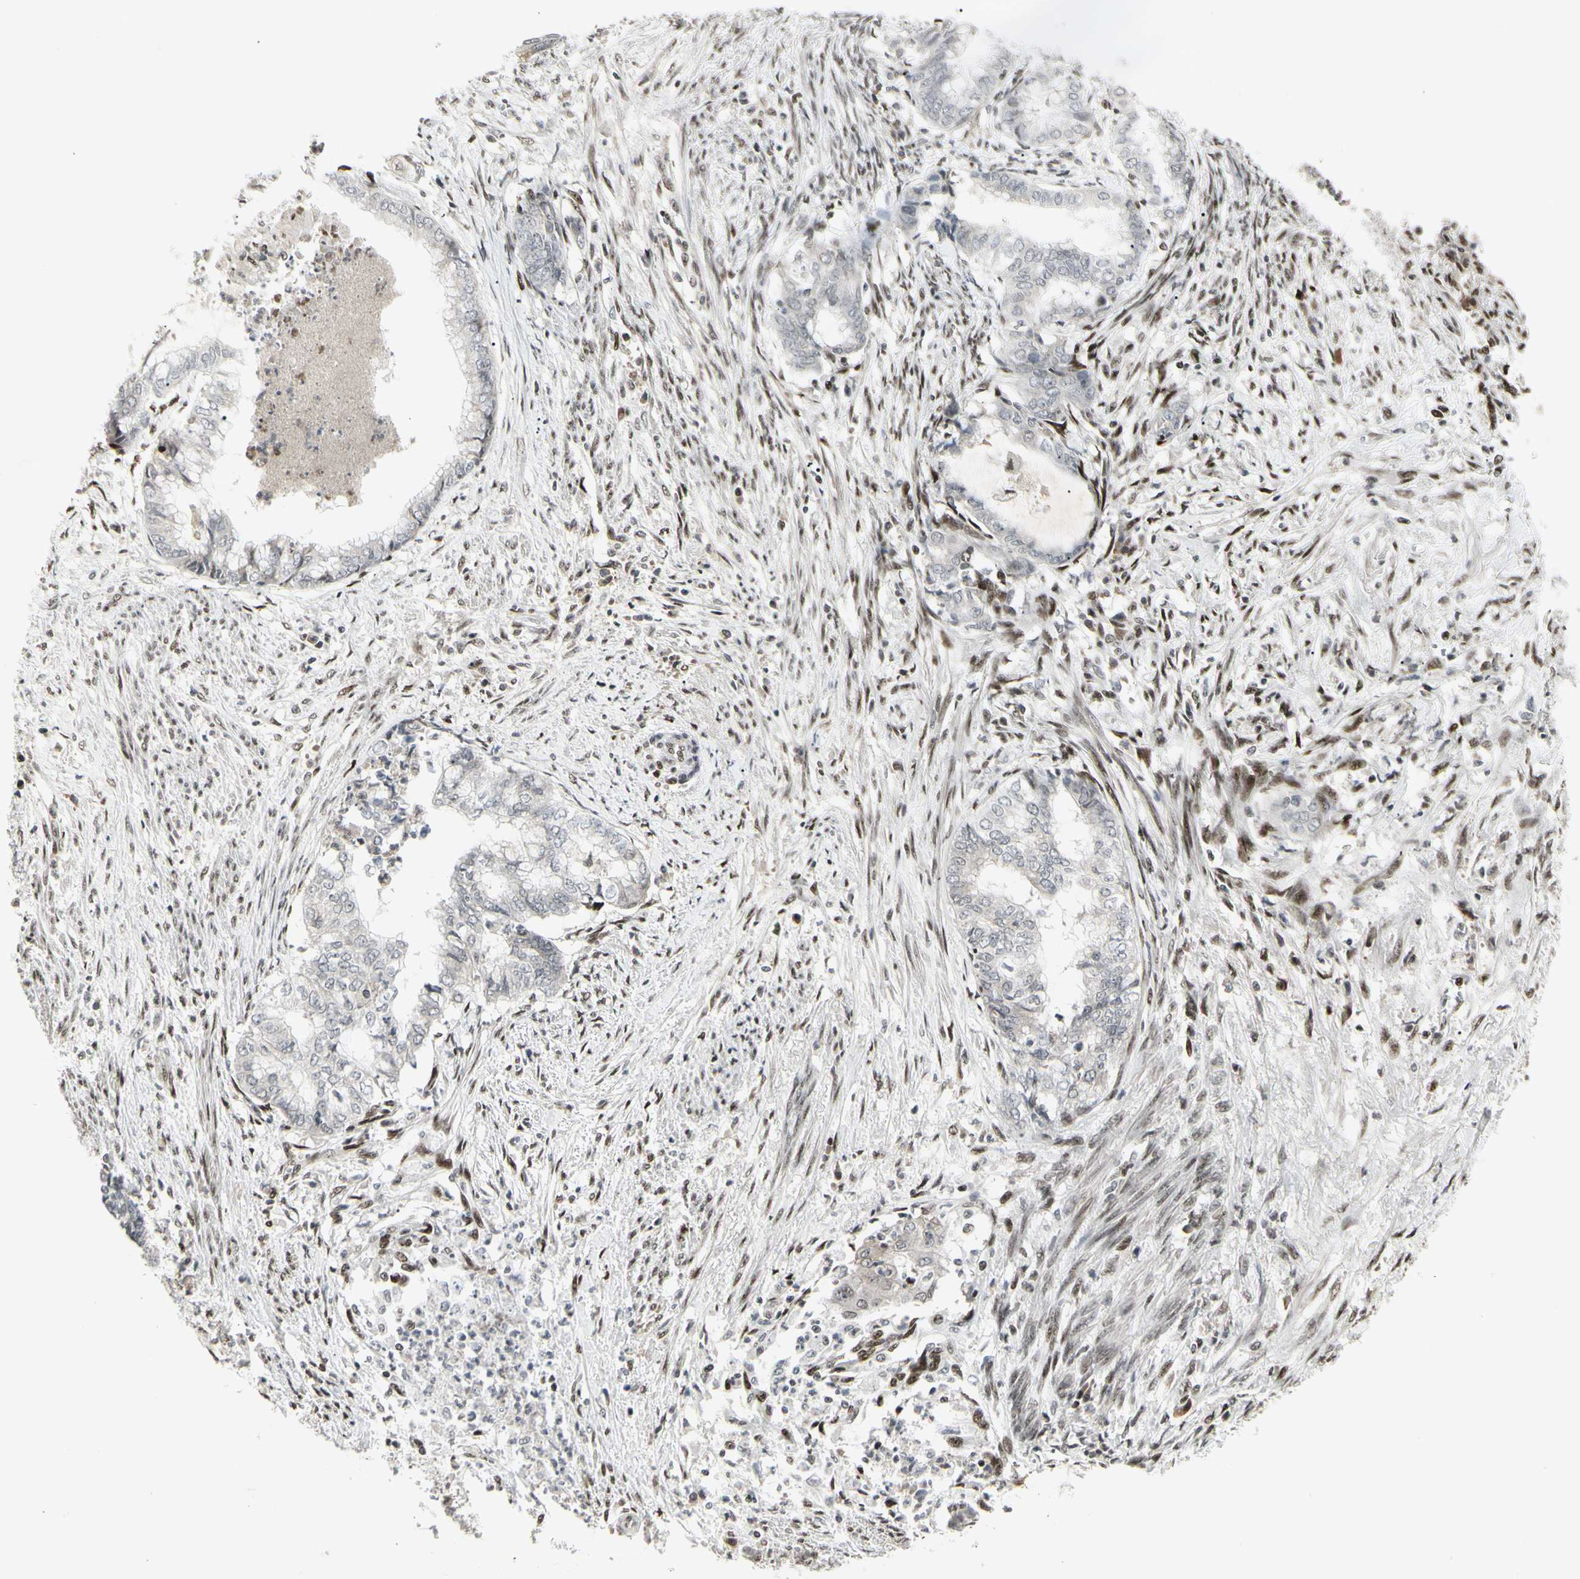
{"staining": {"intensity": "negative", "quantity": "none", "location": "none"}, "tissue": "endometrial cancer", "cell_type": "Tumor cells", "image_type": "cancer", "snomed": [{"axis": "morphology", "description": "Necrosis, NOS"}, {"axis": "morphology", "description": "Adenocarcinoma, NOS"}, {"axis": "topography", "description": "Endometrium"}], "caption": "Tumor cells show no significant positivity in endometrial cancer (adenocarcinoma).", "gene": "FOXJ2", "patient": {"sex": "female", "age": 79}}